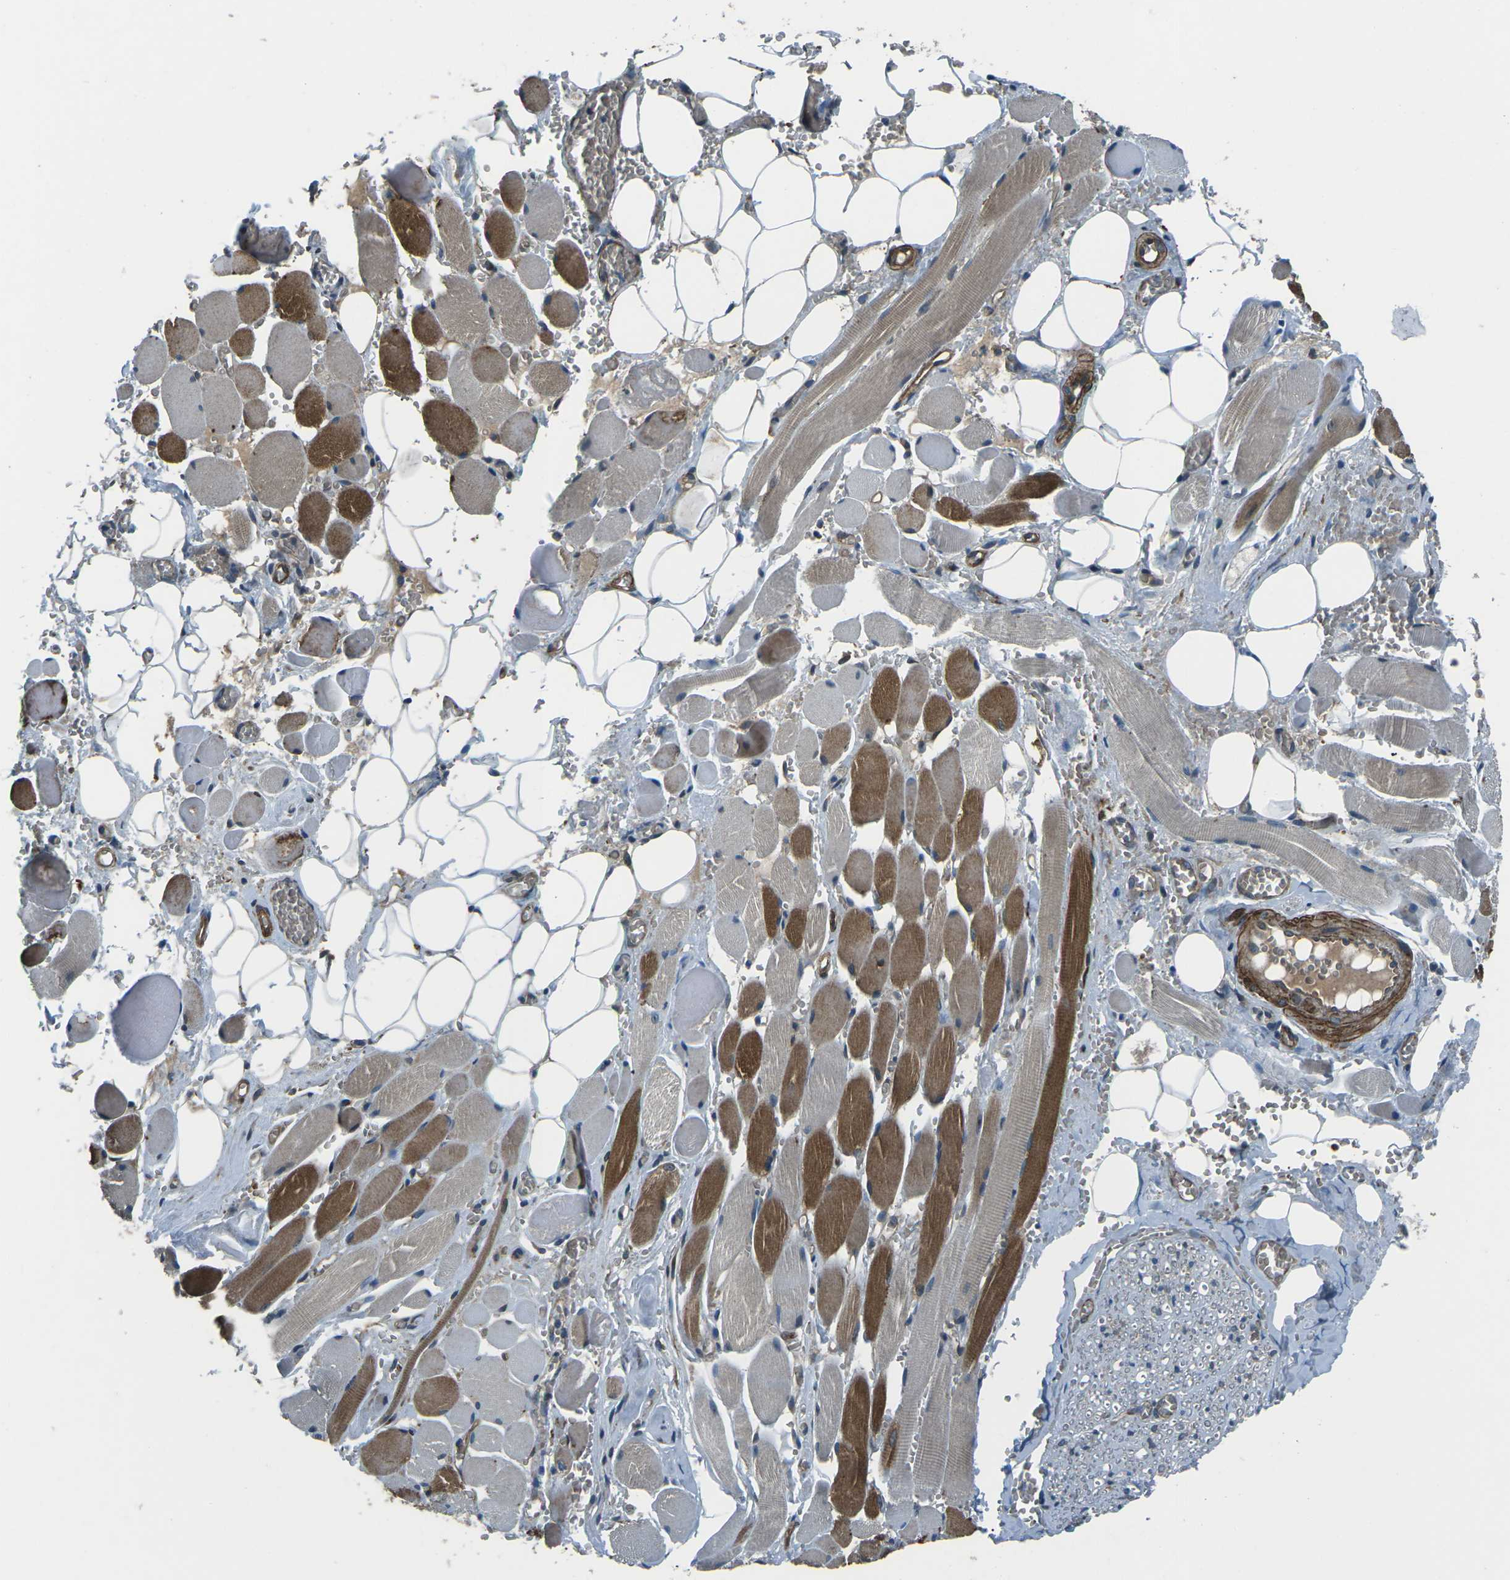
{"staining": {"intensity": "moderate", "quantity": ">75%", "location": "cytoplasmic/membranous"}, "tissue": "adipose tissue", "cell_type": "Adipocytes", "image_type": "normal", "snomed": [{"axis": "morphology", "description": "Squamous cell carcinoma, NOS"}, {"axis": "topography", "description": "Oral tissue"}, {"axis": "topography", "description": "Head-Neck"}], "caption": "Protein staining shows moderate cytoplasmic/membranous positivity in approximately >75% of adipocytes in benign adipose tissue. The protein is stained brown, and the nuclei are stained in blue (DAB IHC with brightfield microscopy, high magnification).", "gene": "AFAP1", "patient": {"sex": "female", "age": 50}}